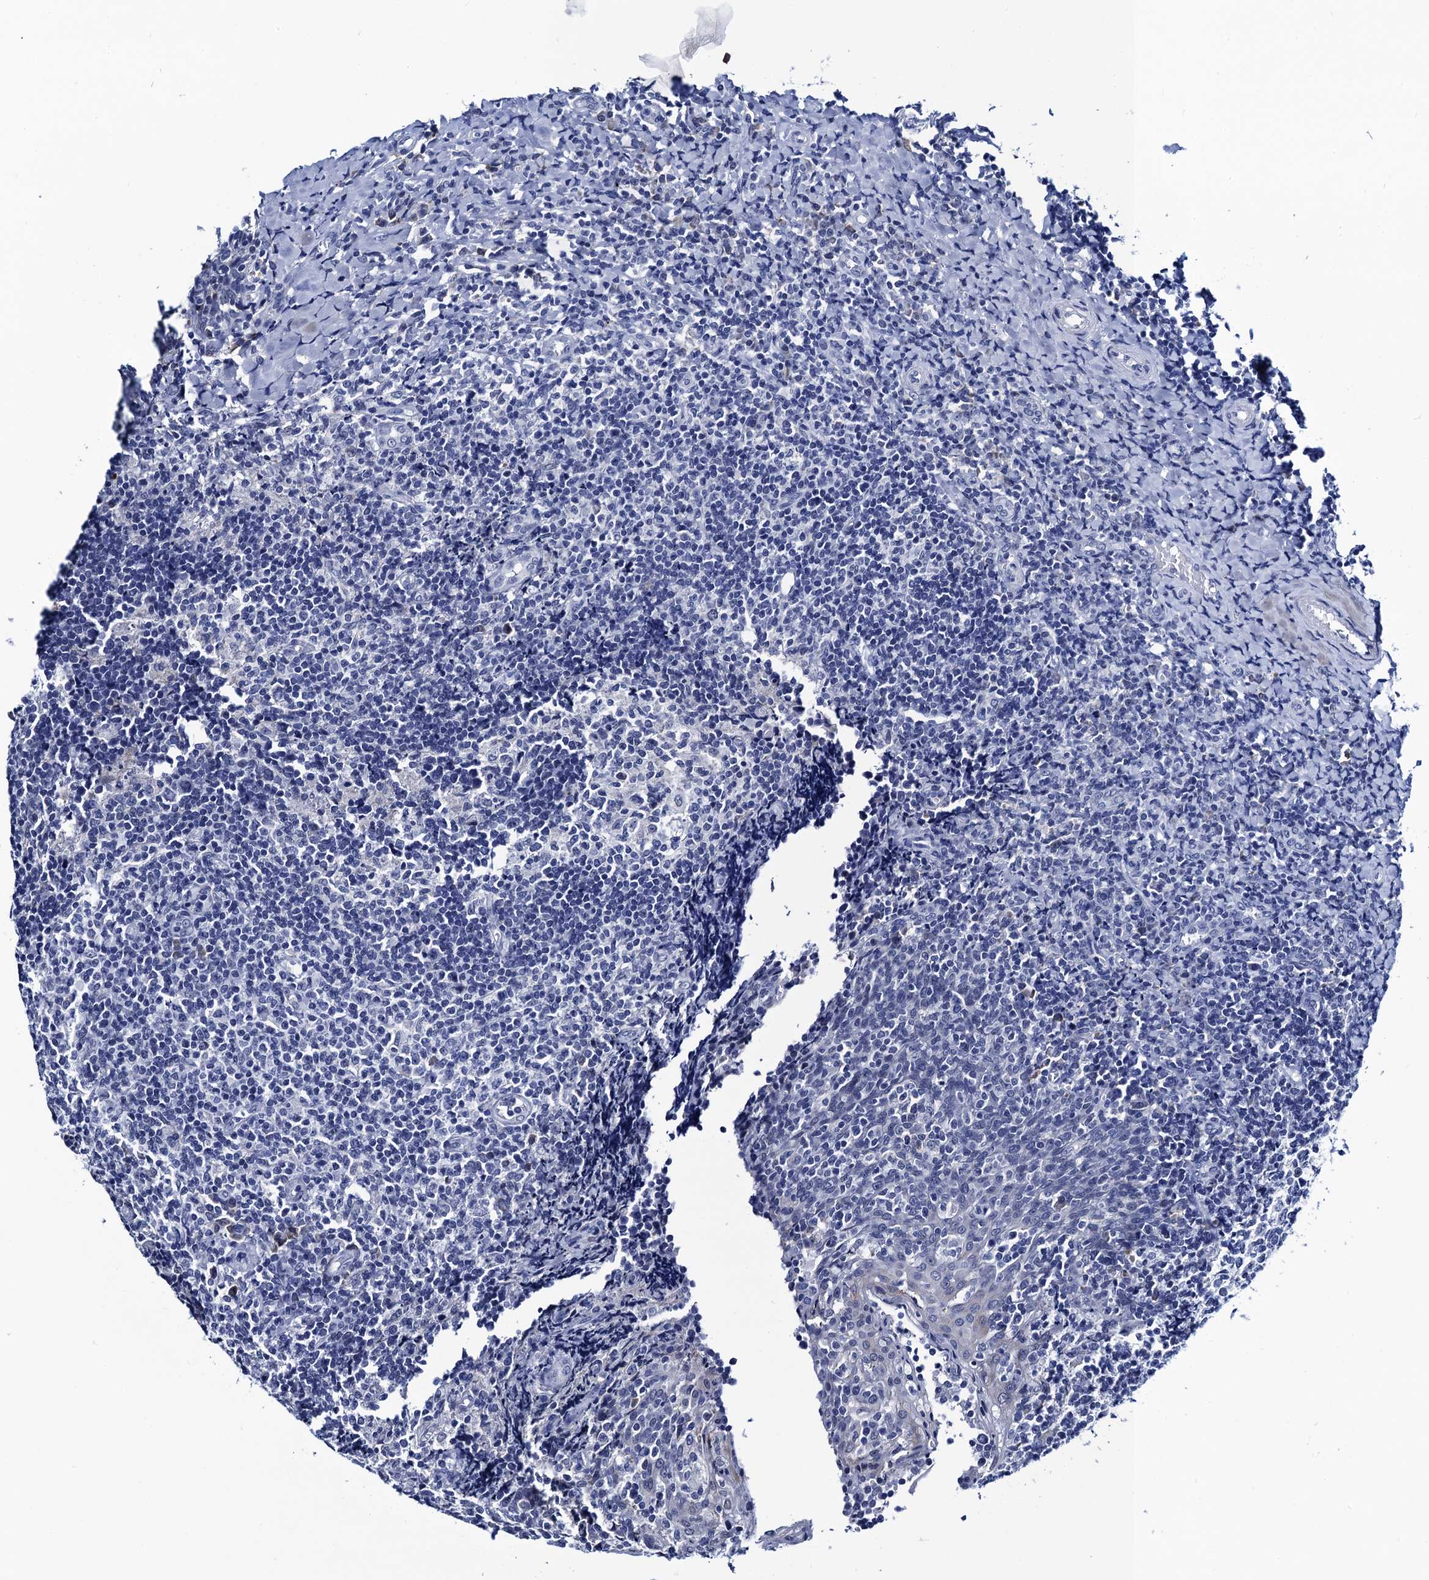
{"staining": {"intensity": "negative", "quantity": "none", "location": "none"}, "tissue": "tonsil", "cell_type": "Germinal center cells", "image_type": "normal", "snomed": [{"axis": "morphology", "description": "Normal tissue, NOS"}, {"axis": "topography", "description": "Tonsil"}], "caption": "Immunohistochemistry photomicrograph of normal tonsil: human tonsil stained with DAB (3,3'-diaminobenzidine) demonstrates no significant protein positivity in germinal center cells.", "gene": "SLC7A10", "patient": {"sex": "female", "age": 19}}